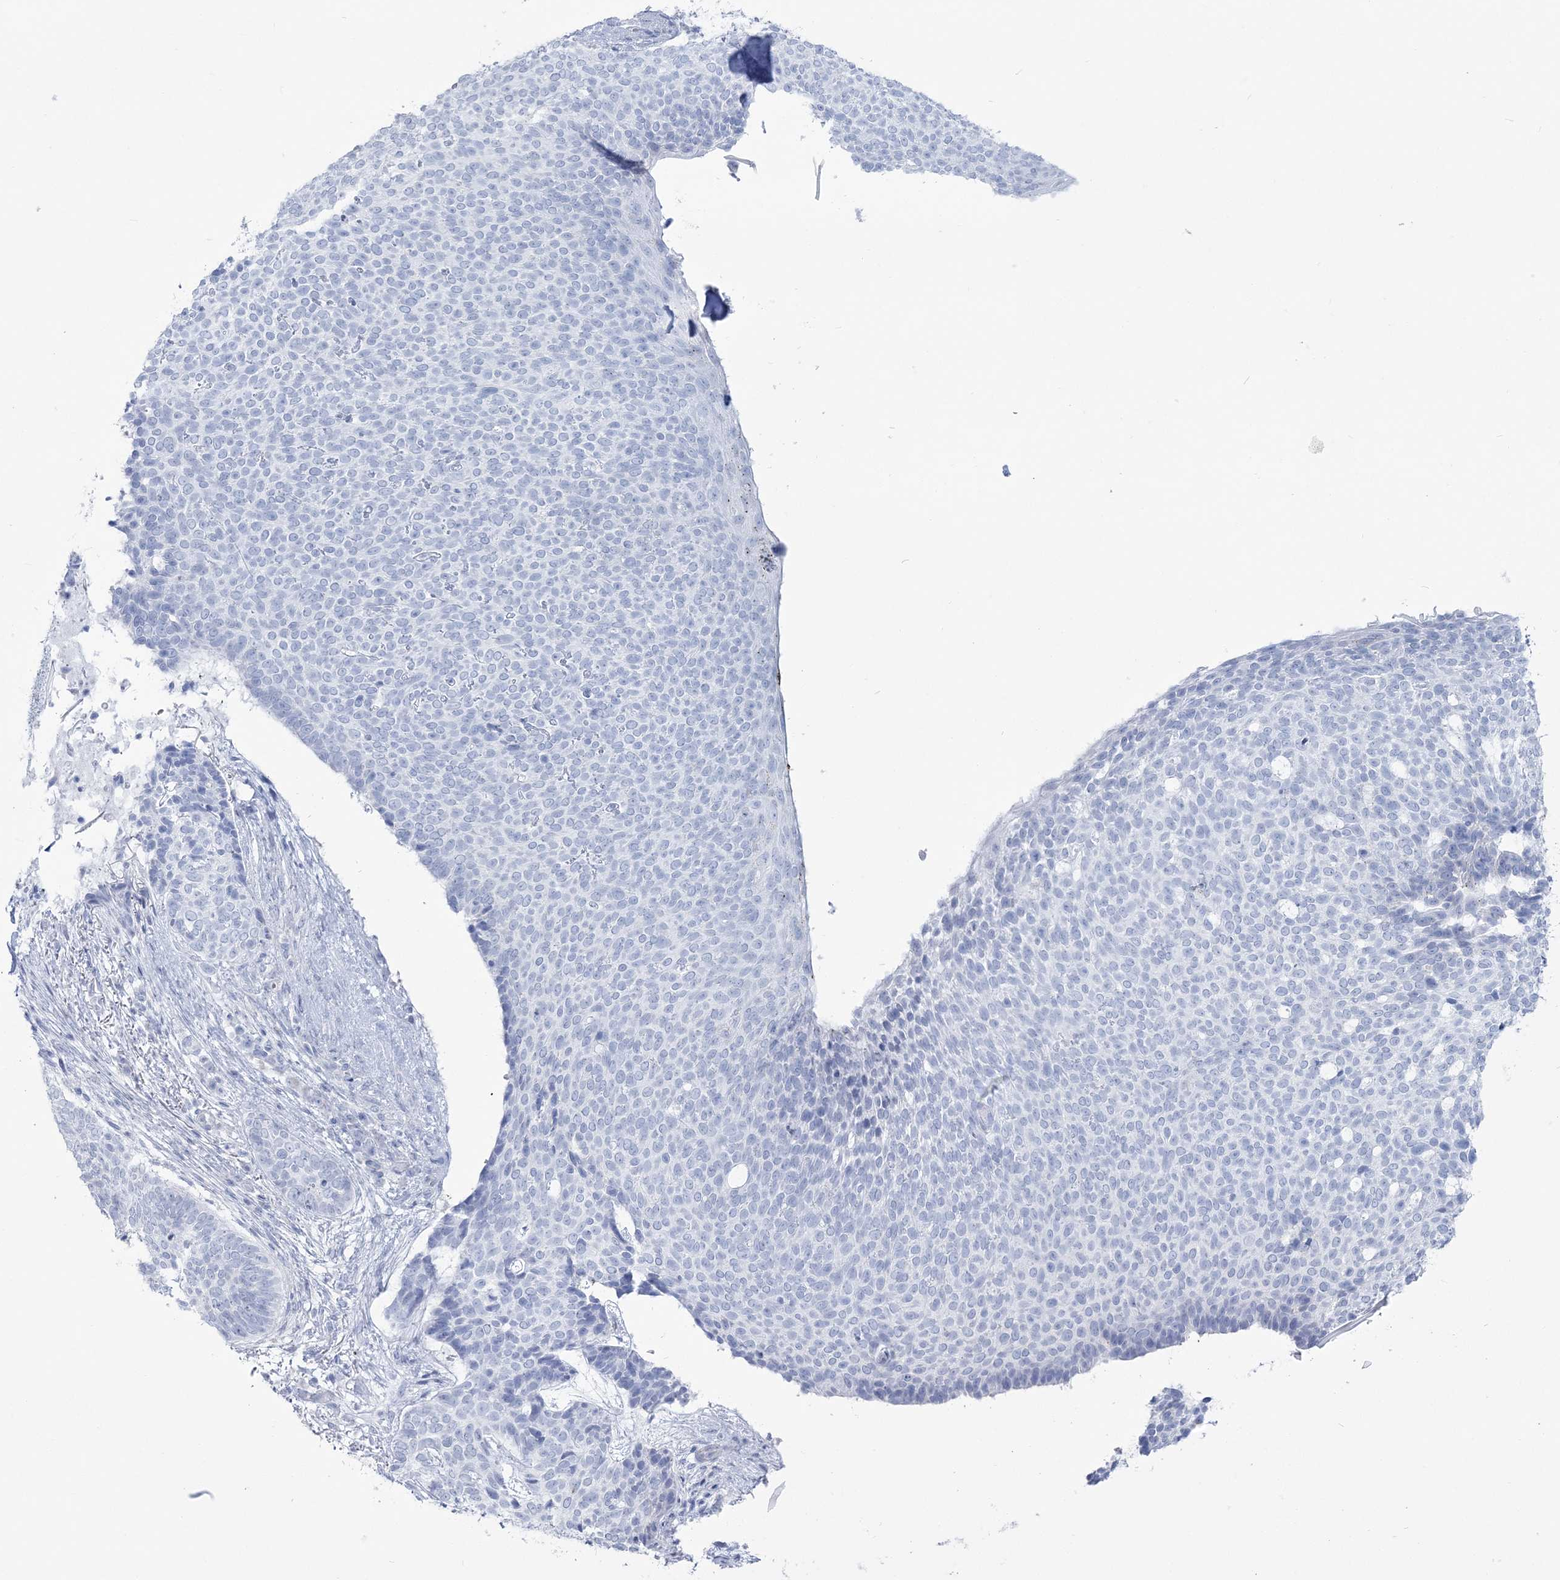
{"staining": {"intensity": "negative", "quantity": "none", "location": "none"}, "tissue": "skin cancer", "cell_type": "Tumor cells", "image_type": "cancer", "snomed": [{"axis": "morphology", "description": "Normal tissue, NOS"}, {"axis": "morphology", "description": "Basal cell carcinoma"}, {"axis": "topography", "description": "Skin"}], "caption": "Tumor cells show no significant protein staining in skin cancer. The staining is performed using DAB brown chromogen with nuclei counter-stained in using hematoxylin.", "gene": "ZNF843", "patient": {"sex": "male", "age": 50}}